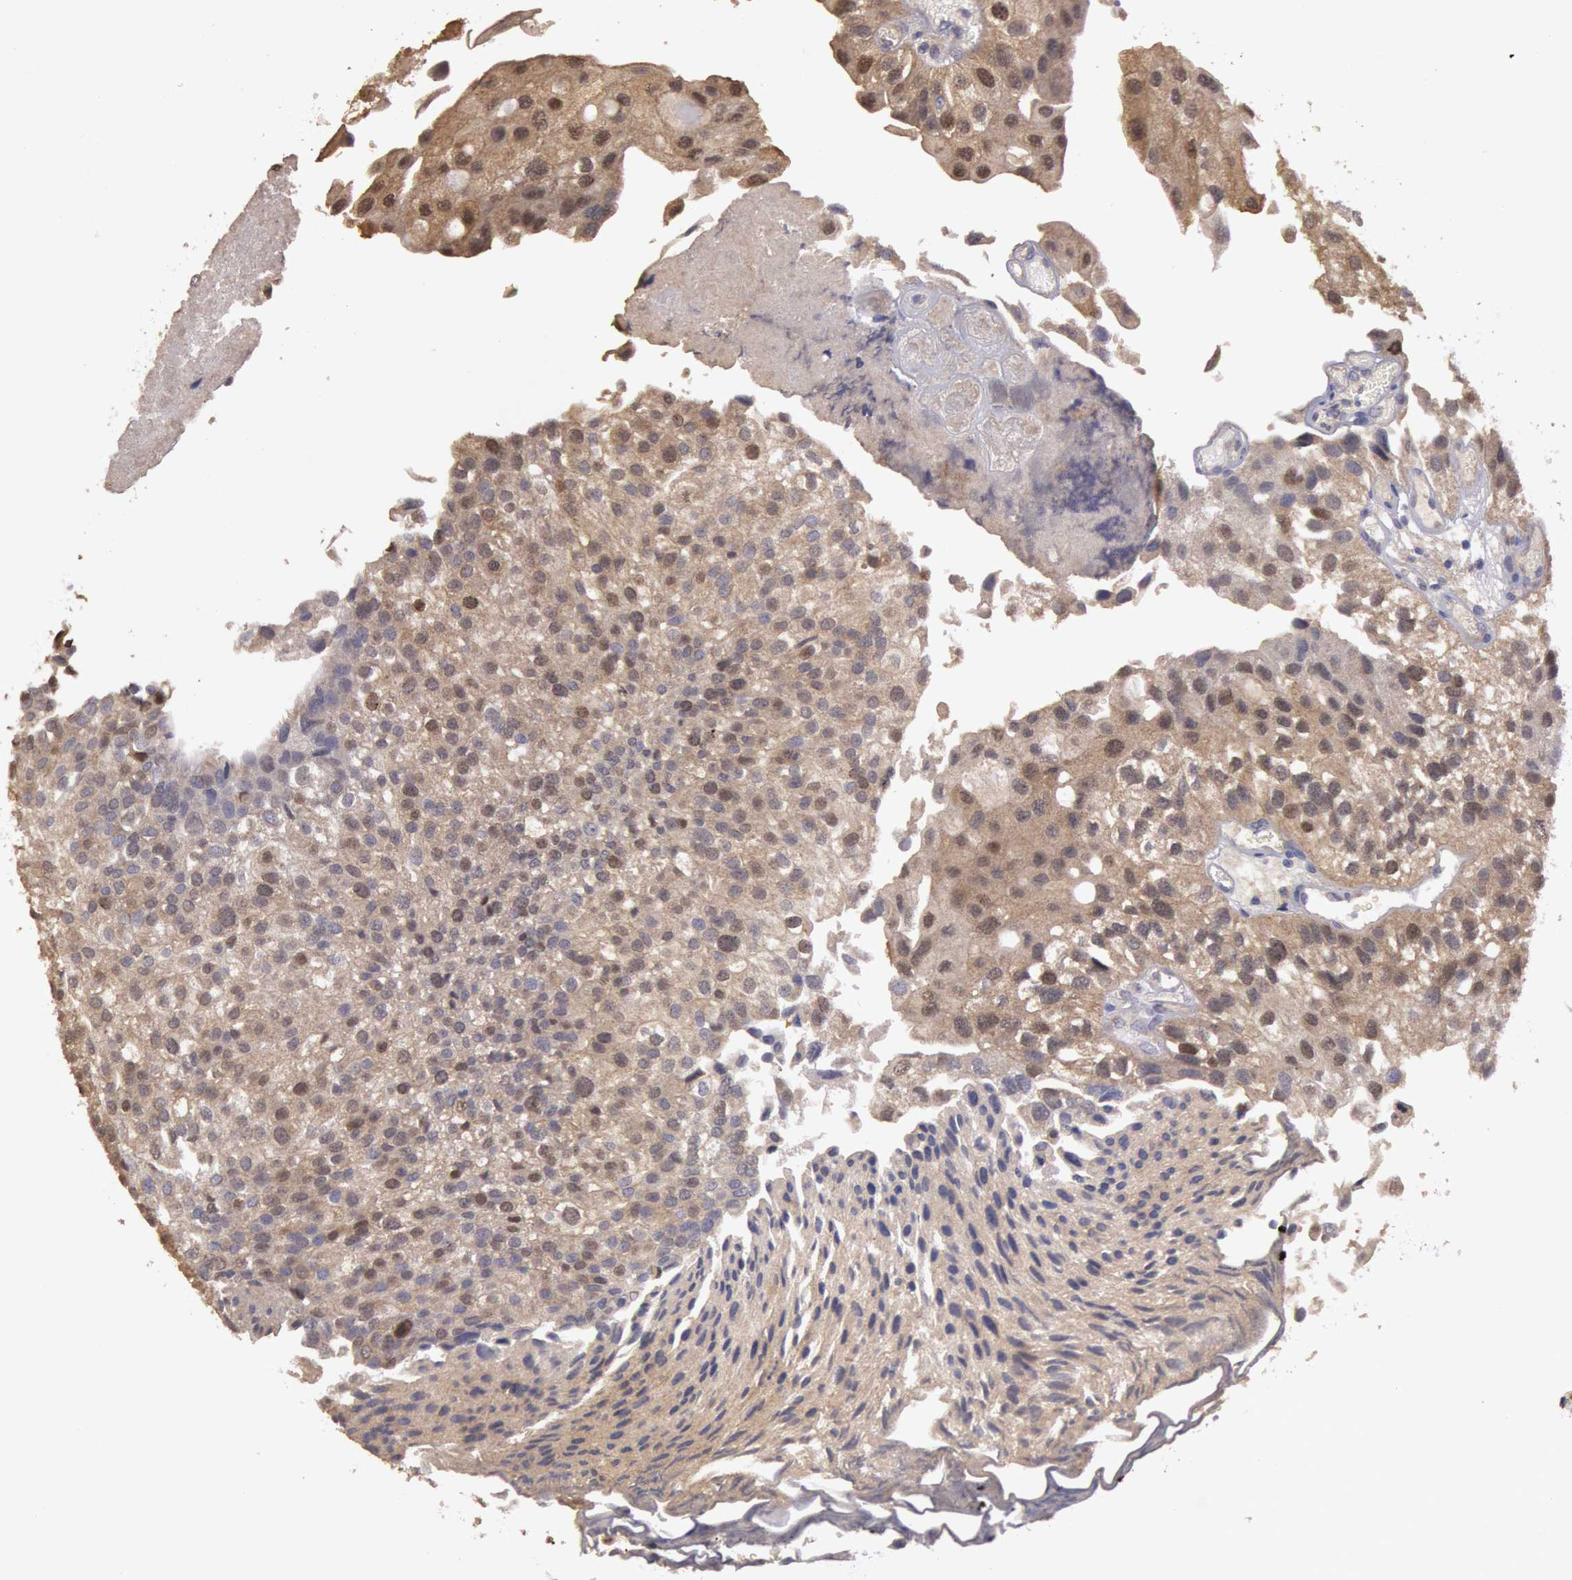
{"staining": {"intensity": "weak", "quantity": ">75%", "location": "cytoplasmic/membranous"}, "tissue": "urothelial cancer", "cell_type": "Tumor cells", "image_type": "cancer", "snomed": [{"axis": "morphology", "description": "Urothelial carcinoma, Low grade"}, {"axis": "topography", "description": "Urinary bladder"}], "caption": "IHC (DAB (3,3'-diaminobenzidine)) staining of urothelial carcinoma (low-grade) exhibits weak cytoplasmic/membranous protein staining in about >75% of tumor cells. Immunohistochemistry stains the protein in brown and the nuclei are stained blue.", "gene": "AMOTL1", "patient": {"sex": "female", "age": 89}}